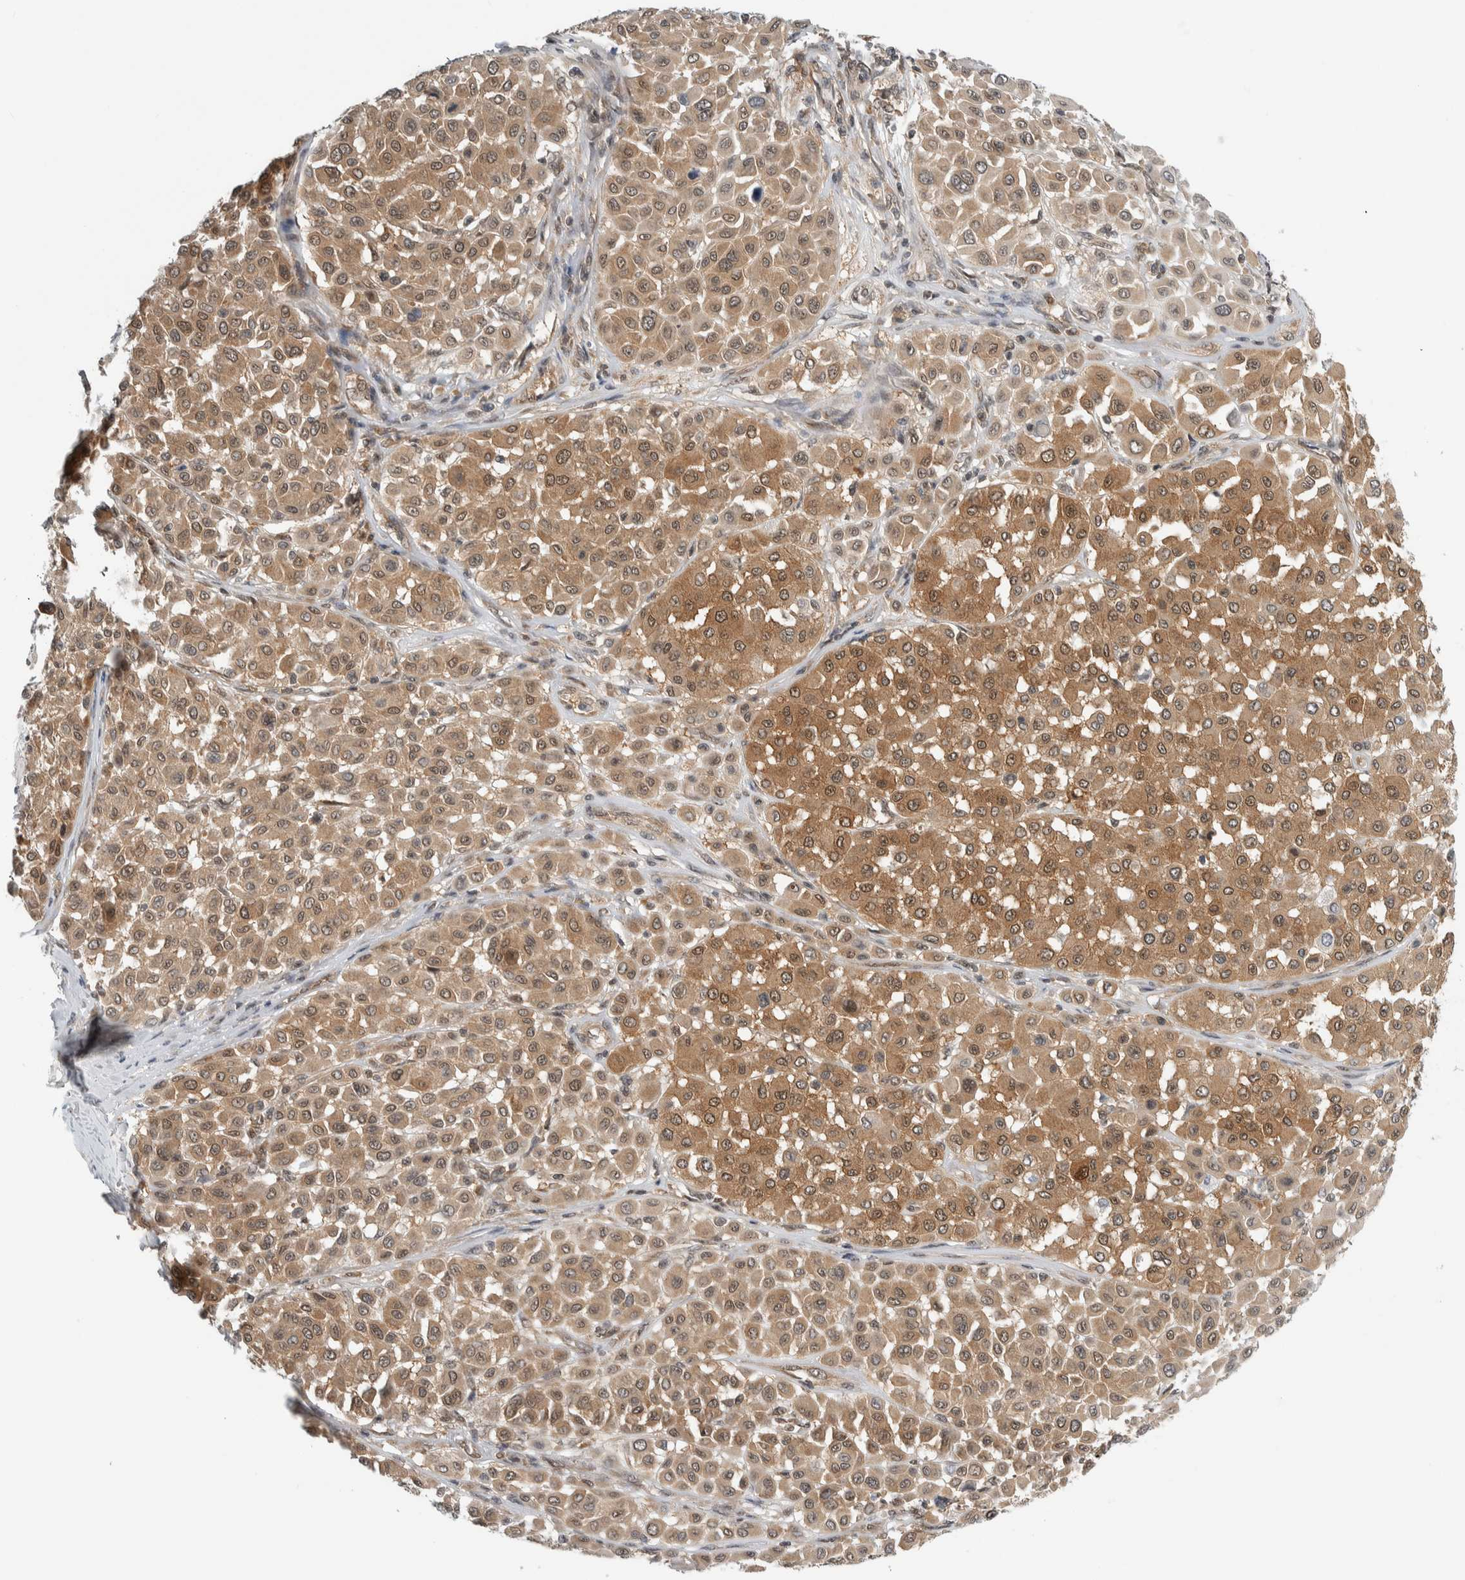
{"staining": {"intensity": "moderate", "quantity": ">75%", "location": "cytoplasmic/membranous"}, "tissue": "melanoma", "cell_type": "Tumor cells", "image_type": "cancer", "snomed": [{"axis": "morphology", "description": "Malignant melanoma, Metastatic site"}, {"axis": "topography", "description": "Soft tissue"}], "caption": "A high-resolution micrograph shows immunohistochemistry (IHC) staining of melanoma, which reveals moderate cytoplasmic/membranous expression in approximately >75% of tumor cells. (Brightfield microscopy of DAB IHC at high magnification).", "gene": "CCDC43", "patient": {"sex": "male", "age": 41}}